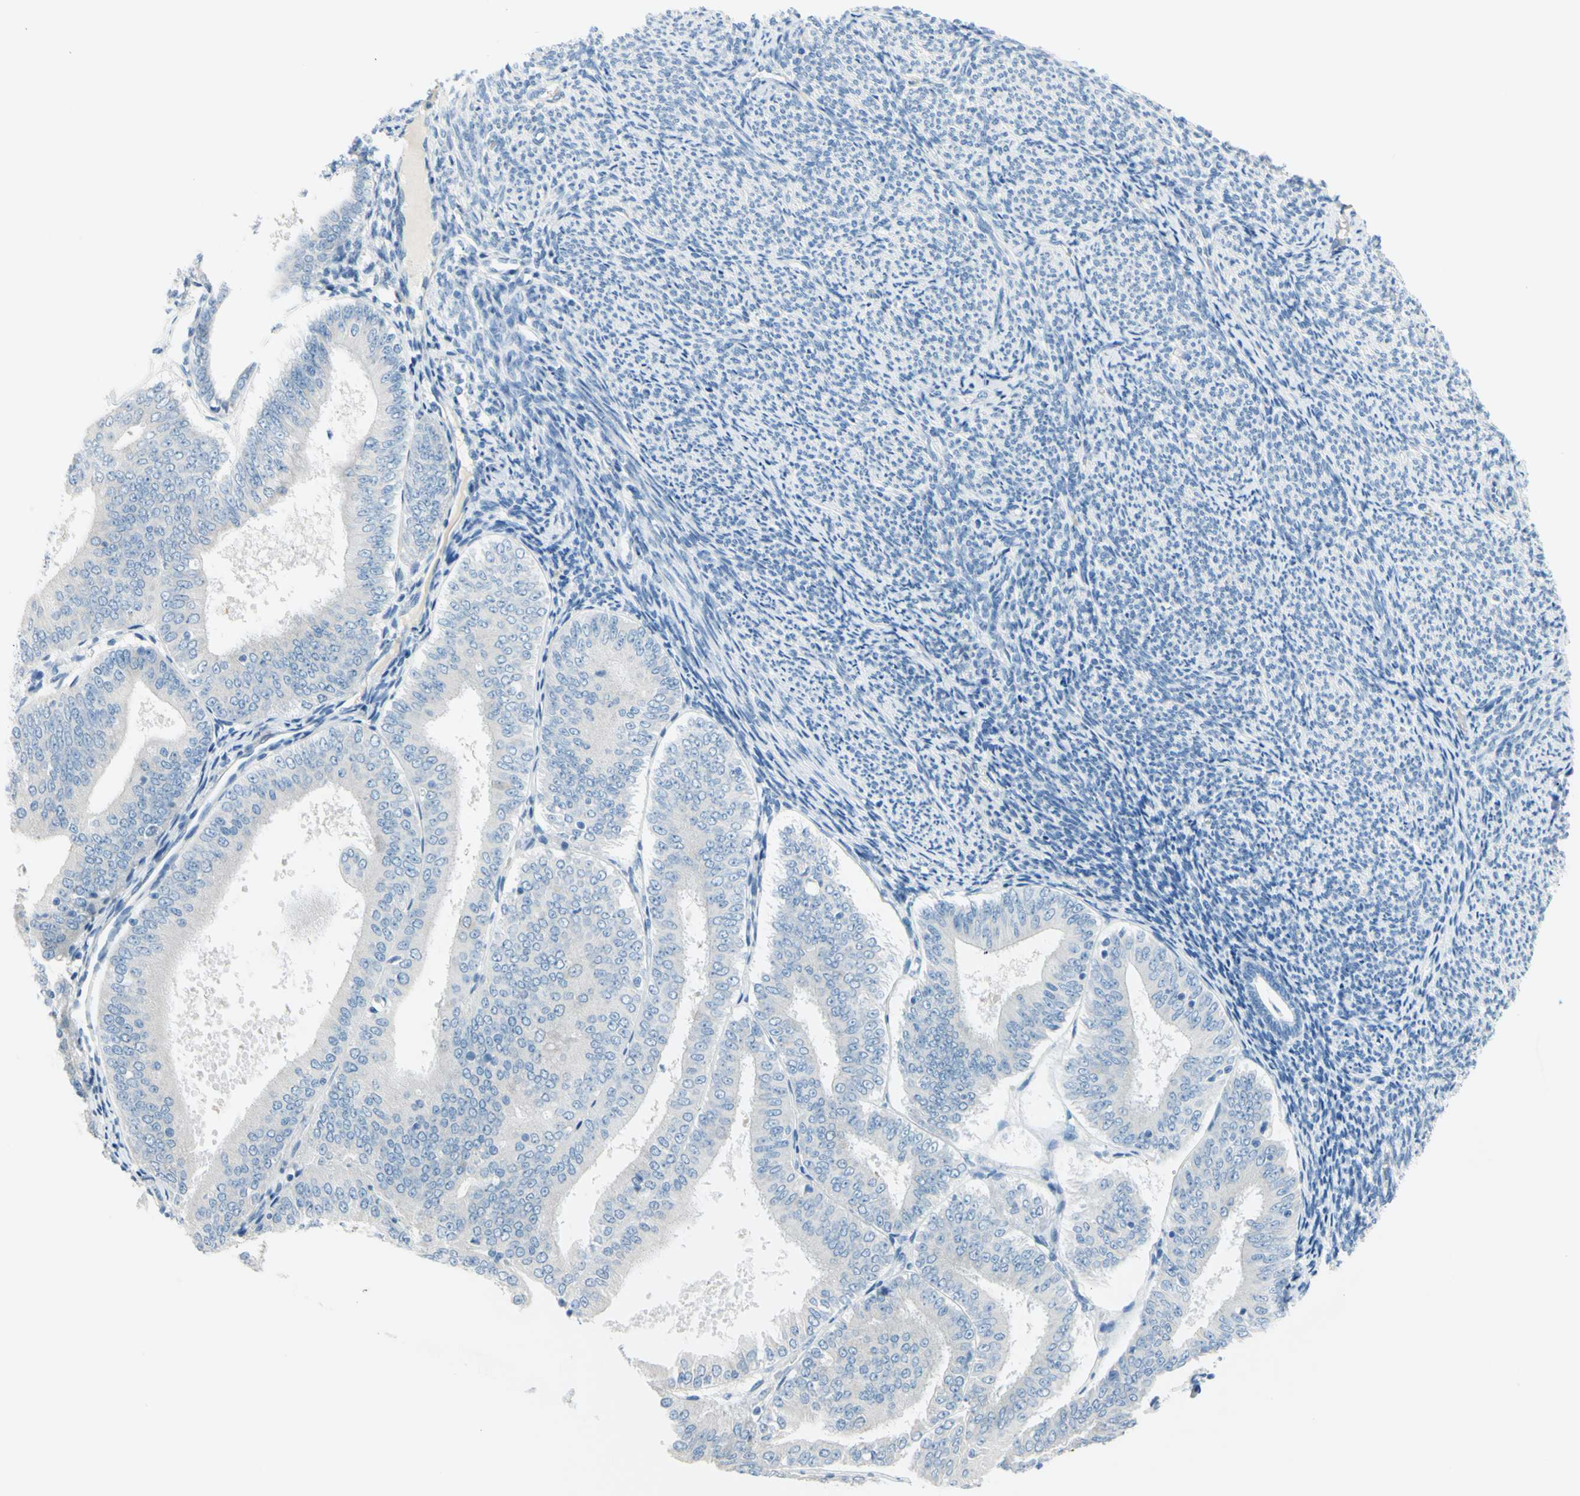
{"staining": {"intensity": "negative", "quantity": "none", "location": "none"}, "tissue": "endometrial cancer", "cell_type": "Tumor cells", "image_type": "cancer", "snomed": [{"axis": "morphology", "description": "Adenocarcinoma, NOS"}, {"axis": "topography", "description": "Endometrium"}], "caption": "High power microscopy photomicrograph of an immunohistochemistry micrograph of endometrial cancer (adenocarcinoma), revealing no significant expression in tumor cells.", "gene": "DCT", "patient": {"sex": "female", "age": 63}}